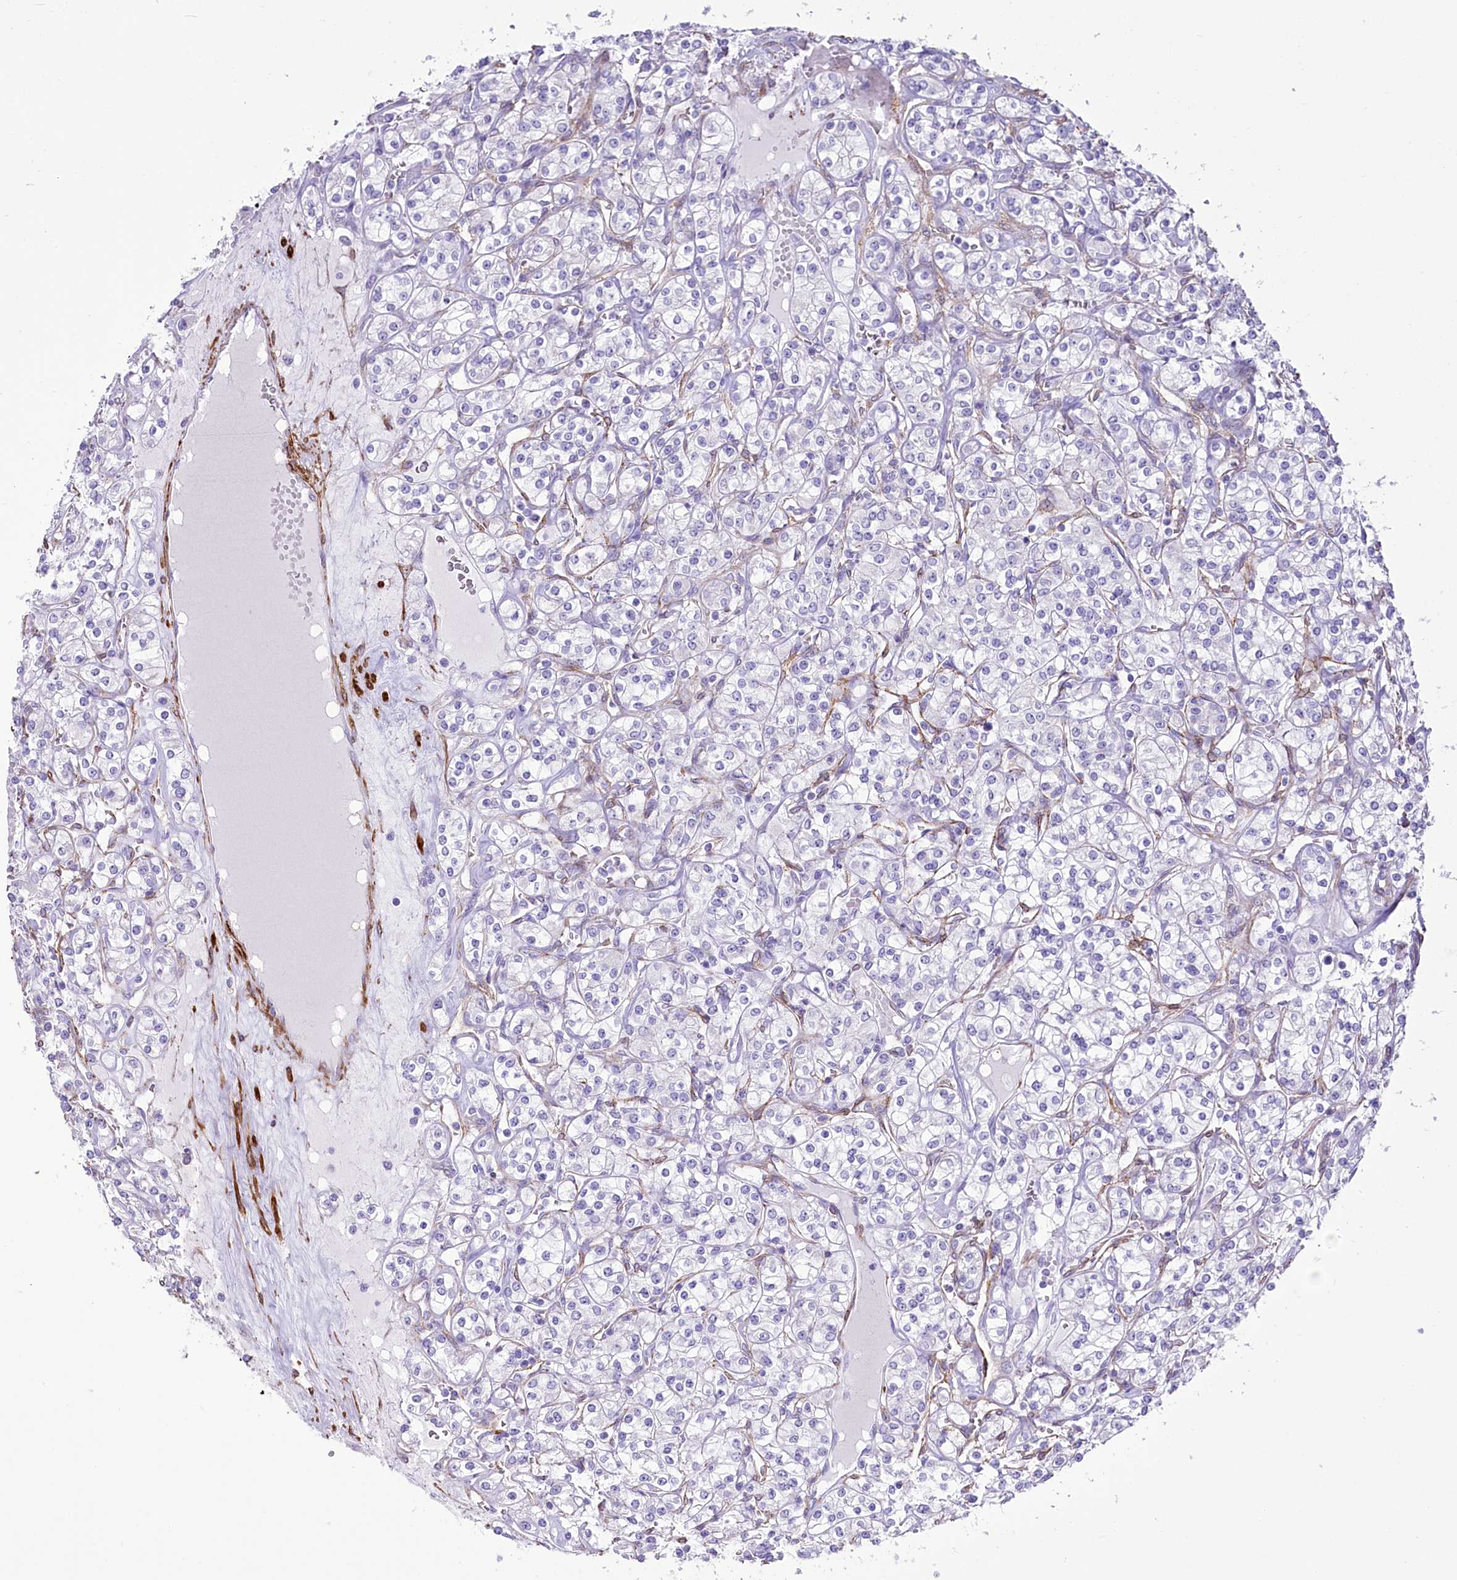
{"staining": {"intensity": "negative", "quantity": "none", "location": "none"}, "tissue": "renal cancer", "cell_type": "Tumor cells", "image_type": "cancer", "snomed": [{"axis": "morphology", "description": "Adenocarcinoma, NOS"}, {"axis": "topography", "description": "Kidney"}], "caption": "This is an IHC histopathology image of human adenocarcinoma (renal). There is no expression in tumor cells.", "gene": "SYNPO2", "patient": {"sex": "male", "age": 77}}